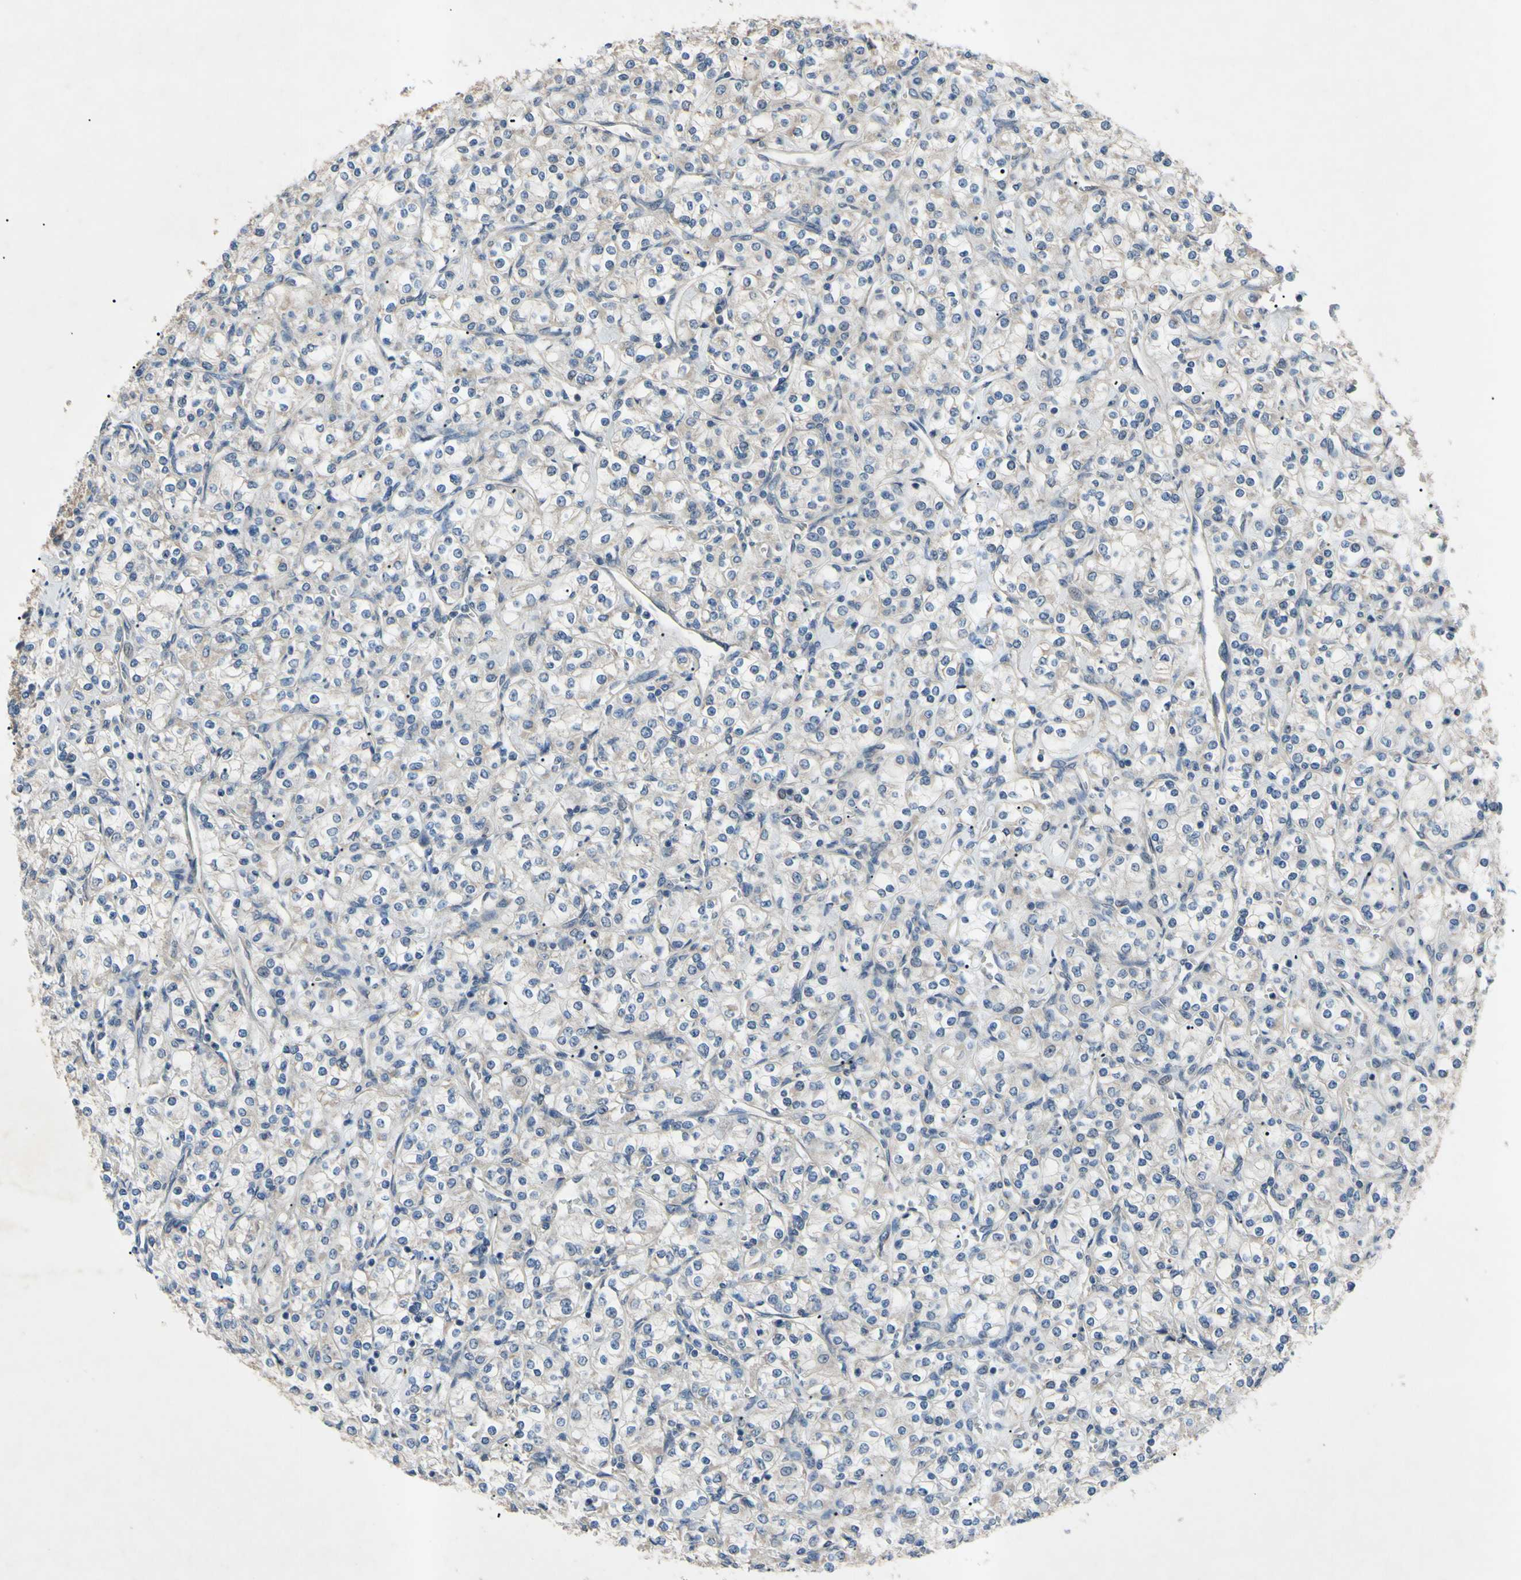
{"staining": {"intensity": "negative", "quantity": "none", "location": "none"}, "tissue": "renal cancer", "cell_type": "Tumor cells", "image_type": "cancer", "snomed": [{"axis": "morphology", "description": "Adenocarcinoma, NOS"}, {"axis": "topography", "description": "Kidney"}], "caption": "Micrograph shows no protein positivity in tumor cells of adenocarcinoma (renal) tissue.", "gene": "HILPDA", "patient": {"sex": "male", "age": 77}}